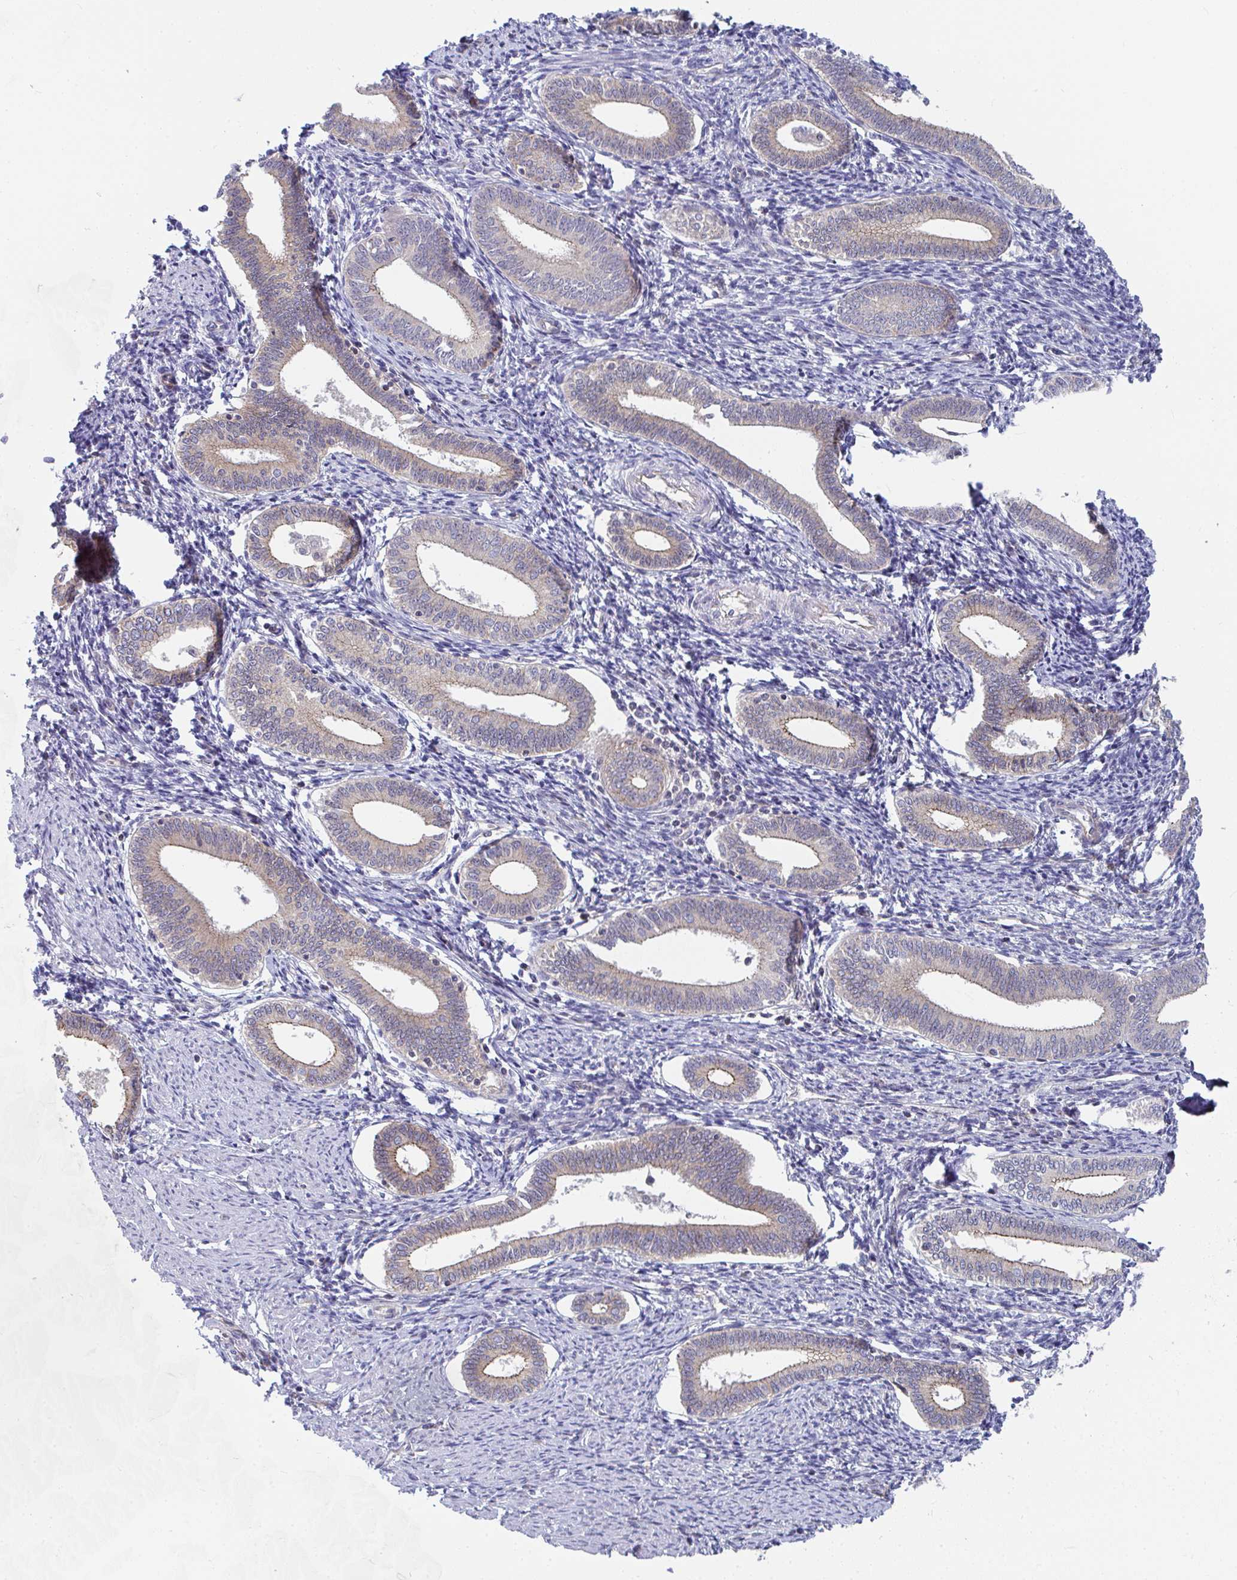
{"staining": {"intensity": "negative", "quantity": "none", "location": "none"}, "tissue": "endometrium", "cell_type": "Cells in endometrial stroma", "image_type": "normal", "snomed": [{"axis": "morphology", "description": "Normal tissue, NOS"}, {"axis": "topography", "description": "Endometrium"}], "caption": "Protein analysis of normal endometrium displays no significant positivity in cells in endometrial stroma. (DAB (3,3'-diaminobenzidine) immunohistochemistry (IHC), high magnification).", "gene": "EIF1AD", "patient": {"sex": "female", "age": 41}}